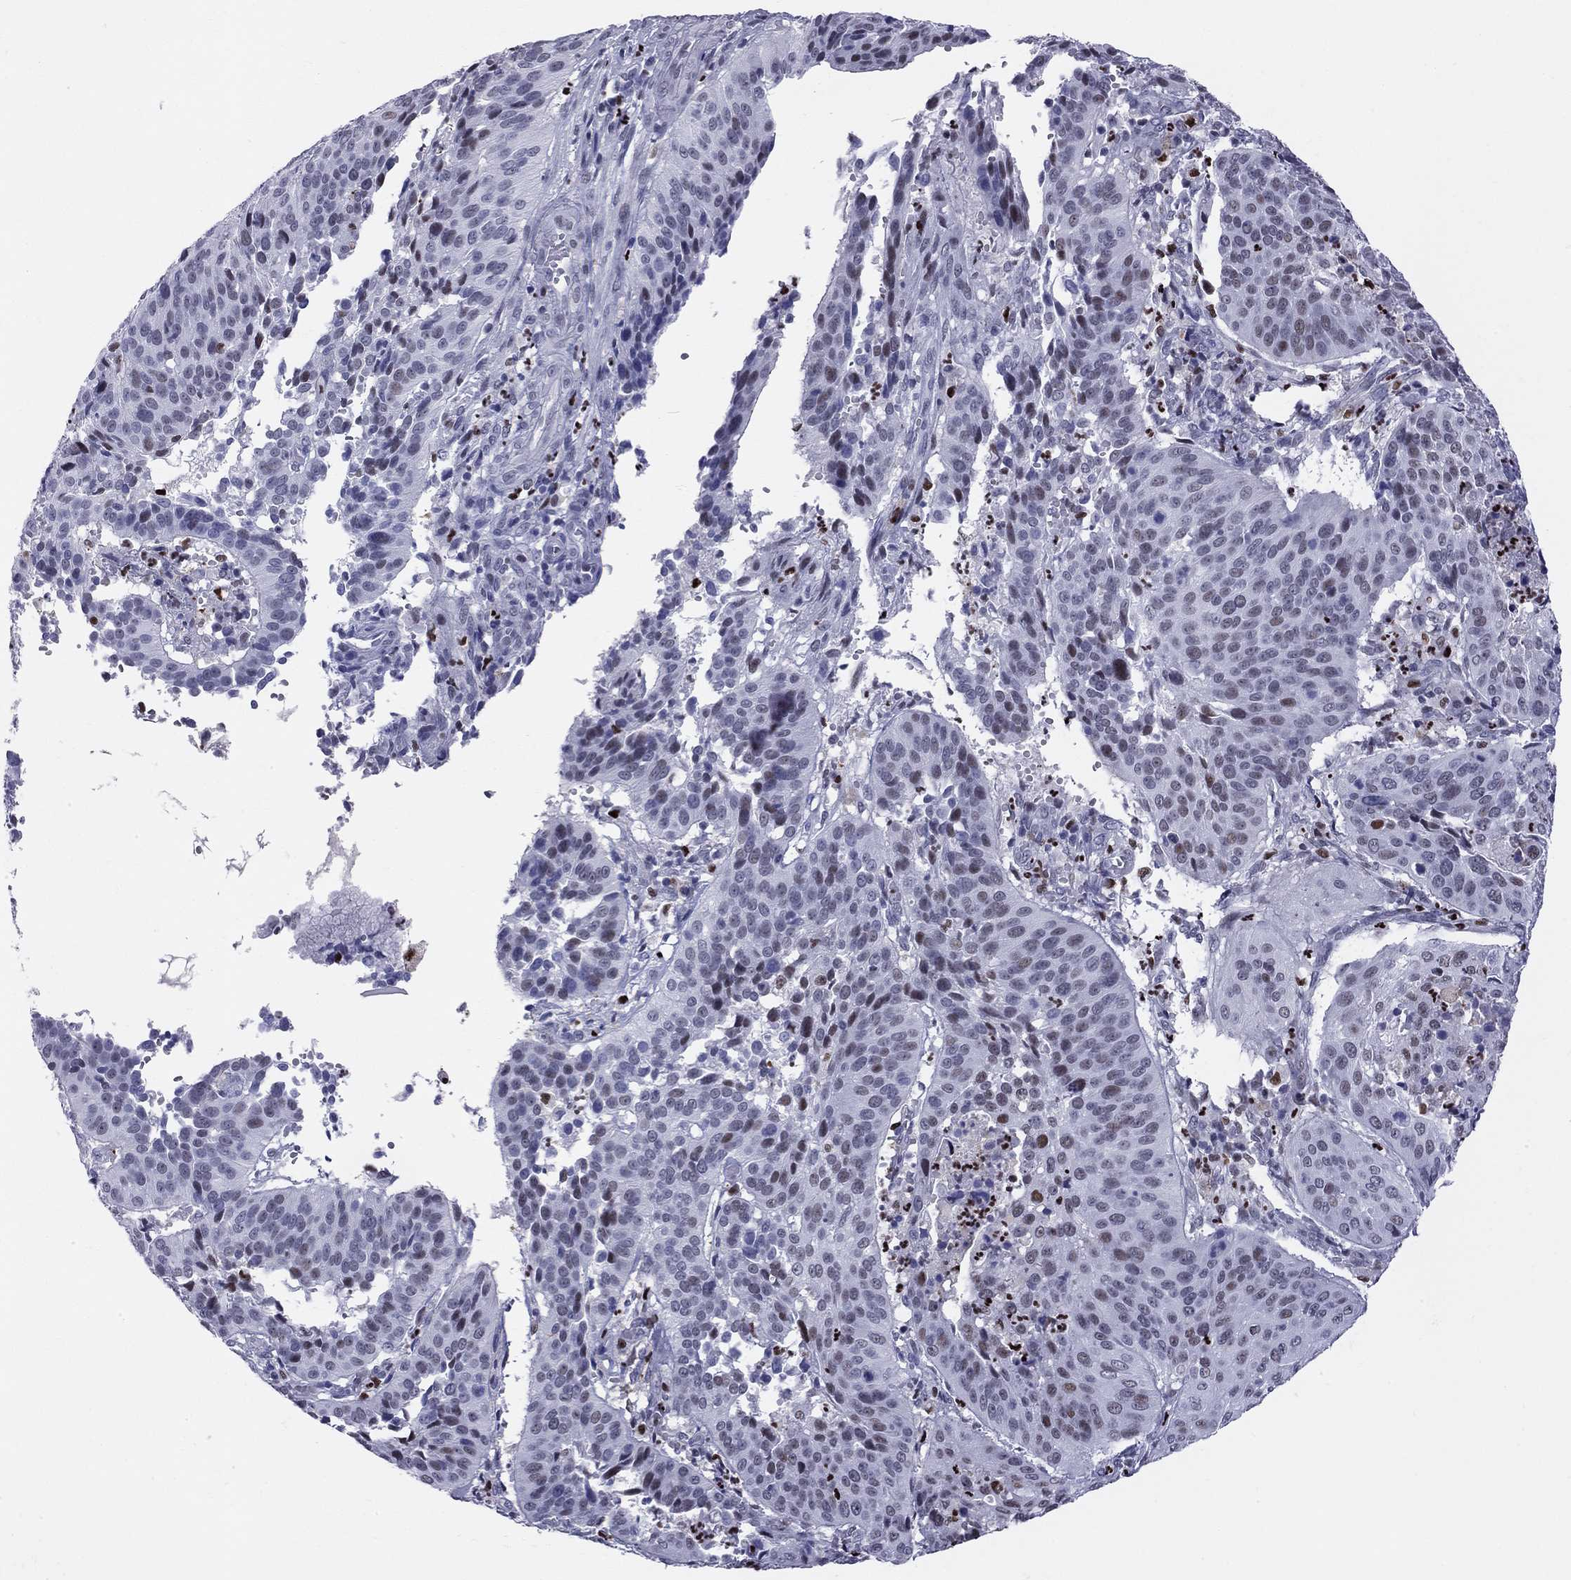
{"staining": {"intensity": "negative", "quantity": "none", "location": "none"}, "tissue": "cervical cancer", "cell_type": "Tumor cells", "image_type": "cancer", "snomed": [{"axis": "morphology", "description": "Normal tissue, NOS"}, {"axis": "morphology", "description": "Squamous cell carcinoma, NOS"}, {"axis": "topography", "description": "Cervix"}], "caption": "This is an immunohistochemistry photomicrograph of cervical cancer (squamous cell carcinoma). There is no positivity in tumor cells.", "gene": "PCGF3", "patient": {"sex": "female", "age": 39}}